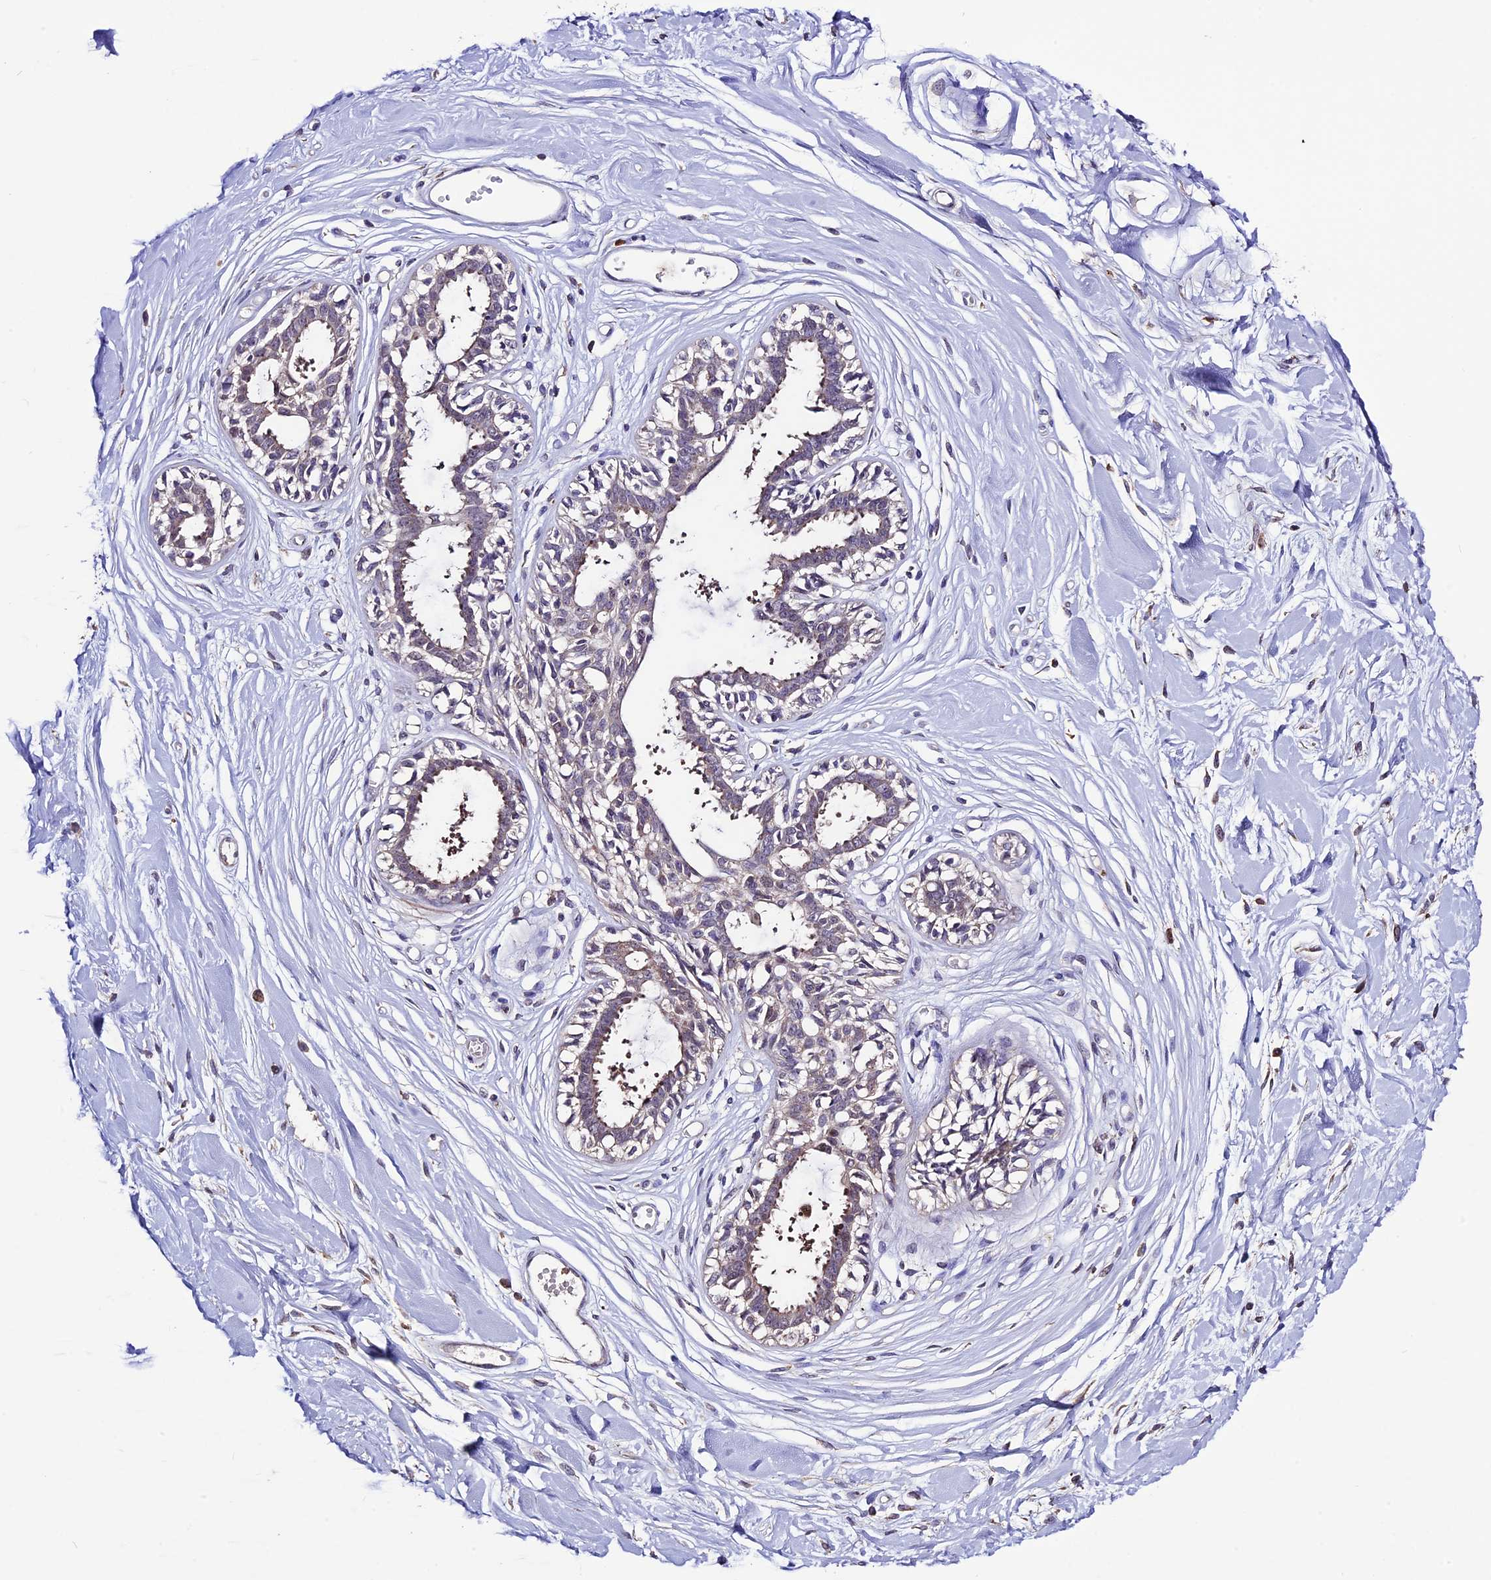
{"staining": {"intensity": "negative", "quantity": "none", "location": "none"}, "tissue": "breast", "cell_type": "Adipocytes", "image_type": "normal", "snomed": [{"axis": "morphology", "description": "Normal tissue, NOS"}, {"axis": "topography", "description": "Breast"}], "caption": "This is an immunohistochemistry (IHC) histopathology image of normal breast. There is no expression in adipocytes.", "gene": "DIS3L", "patient": {"sex": "female", "age": 45}}